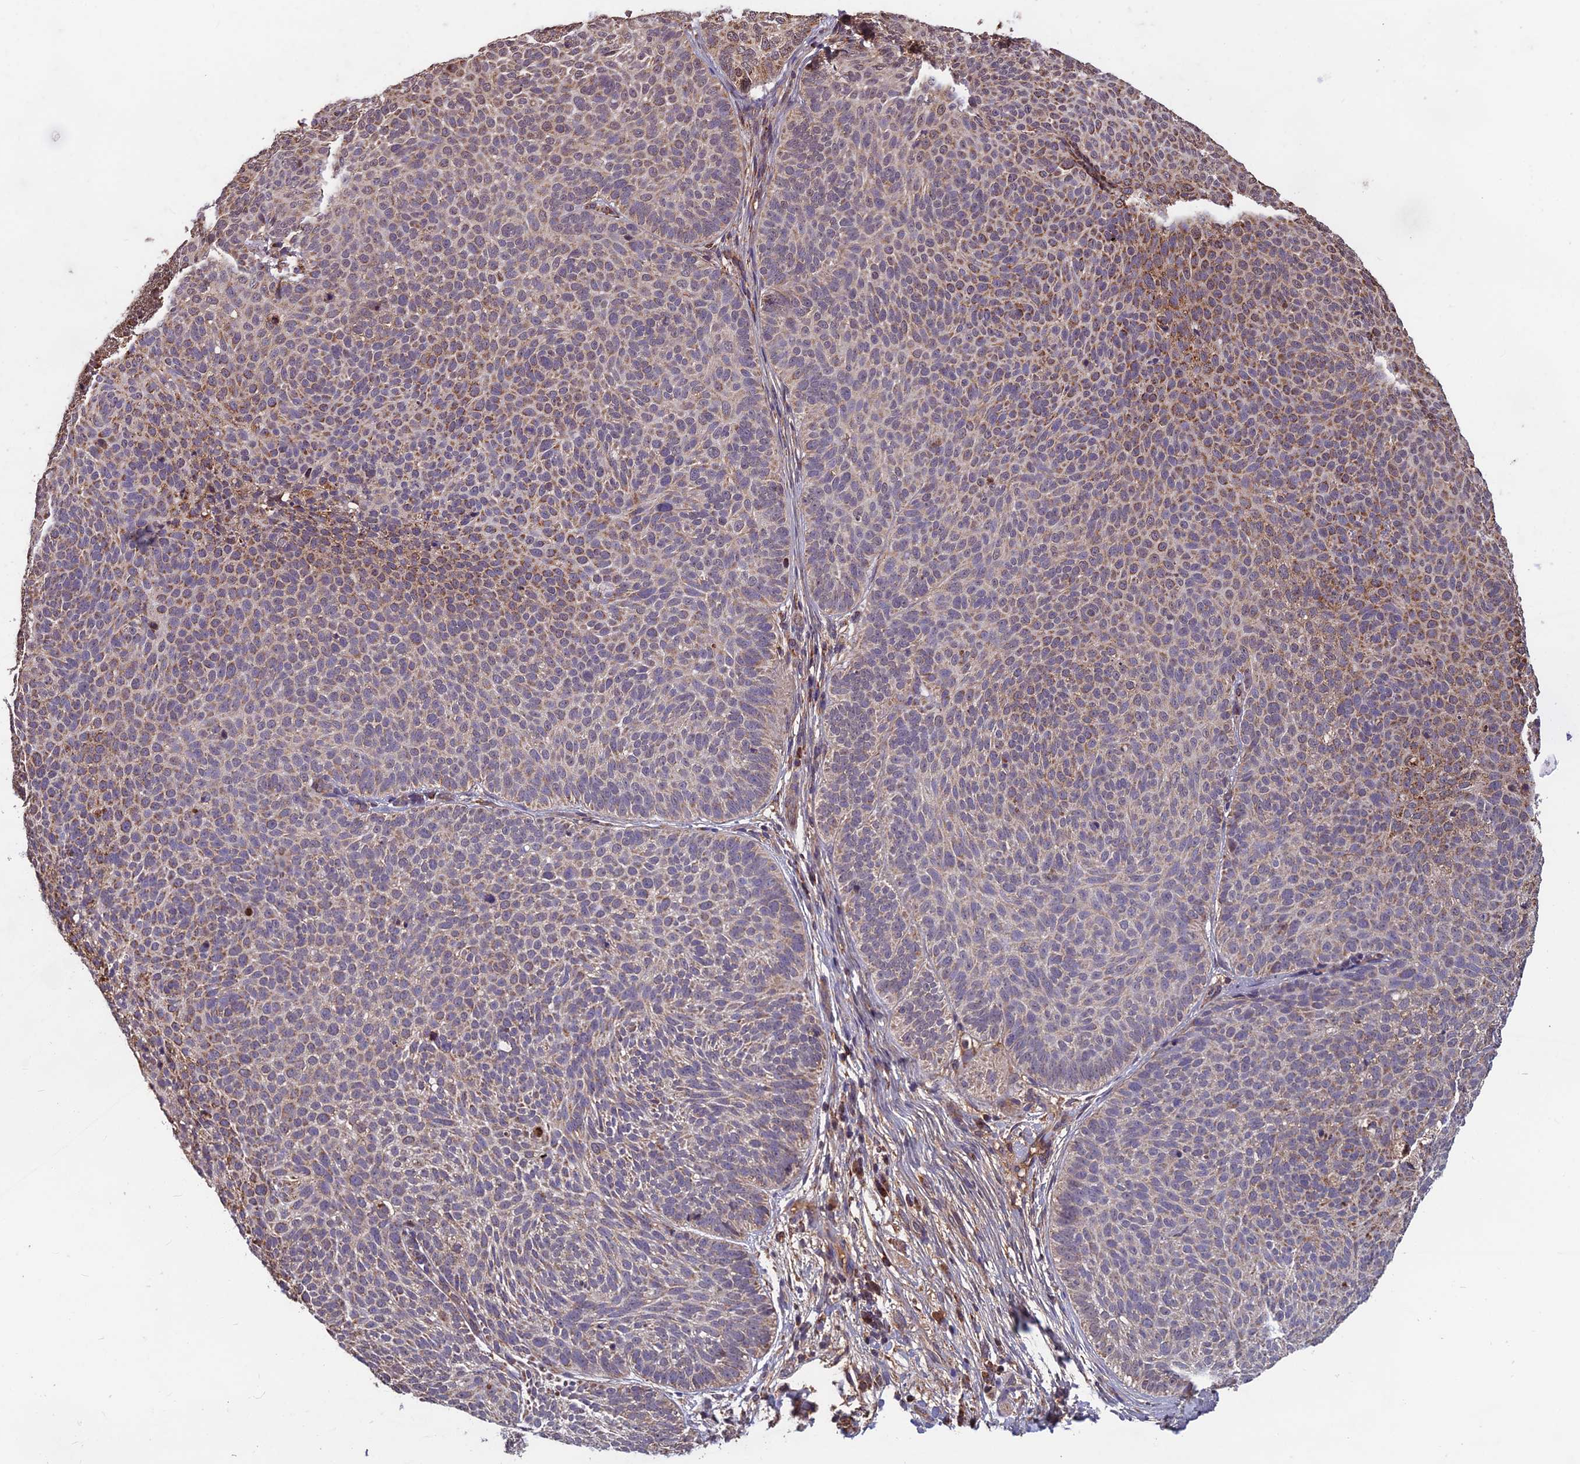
{"staining": {"intensity": "weak", "quantity": "25%-75%", "location": "cytoplasmic/membranous"}, "tissue": "skin cancer", "cell_type": "Tumor cells", "image_type": "cancer", "snomed": [{"axis": "morphology", "description": "Basal cell carcinoma"}, {"axis": "topography", "description": "Skin"}], "caption": "This image demonstrates IHC staining of skin cancer (basal cell carcinoma), with low weak cytoplasmic/membranous staining in approximately 25%-75% of tumor cells.", "gene": "CCDC15", "patient": {"sex": "male", "age": 85}}